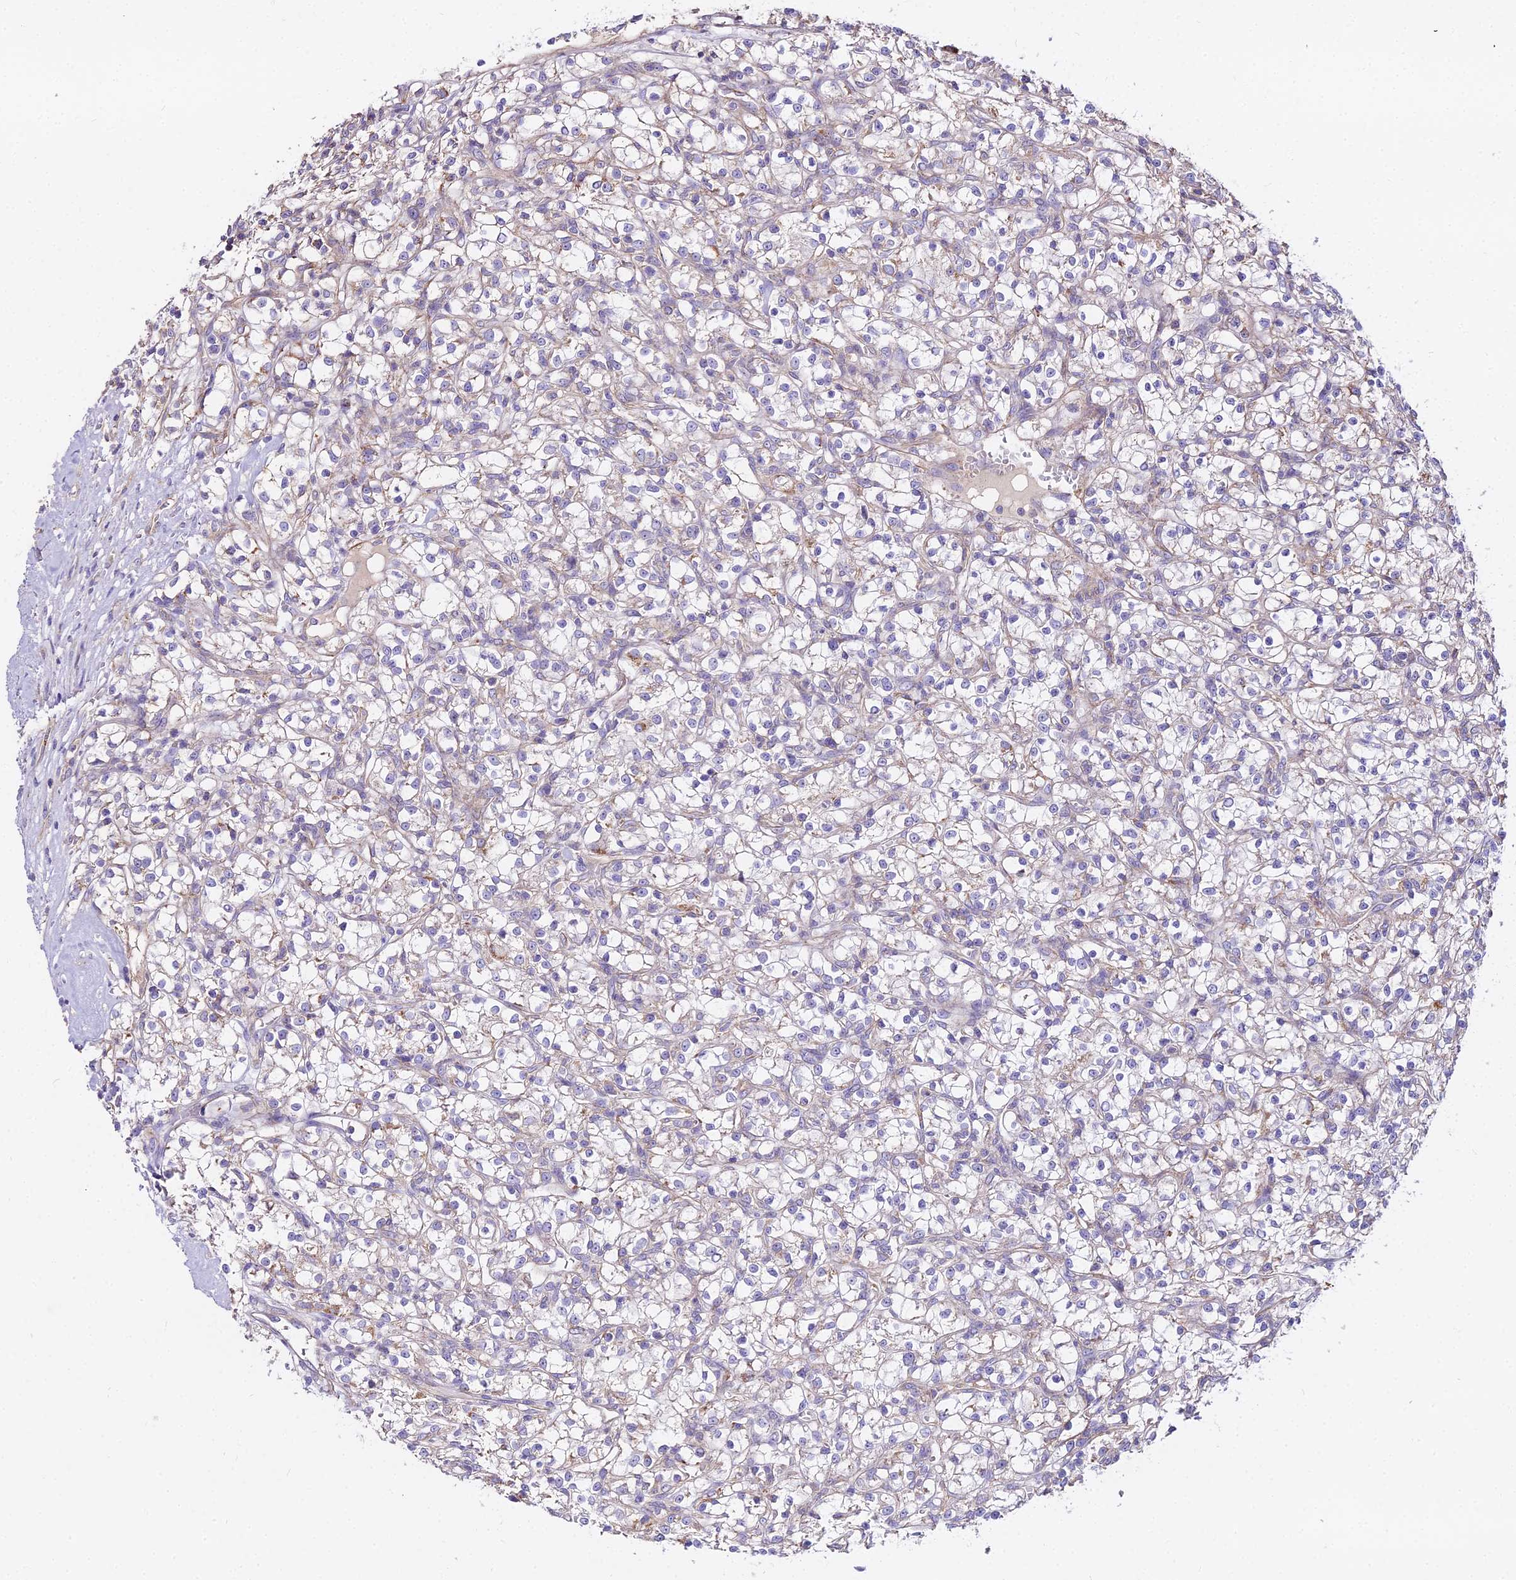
{"staining": {"intensity": "negative", "quantity": "none", "location": "none"}, "tissue": "renal cancer", "cell_type": "Tumor cells", "image_type": "cancer", "snomed": [{"axis": "morphology", "description": "Adenocarcinoma, NOS"}, {"axis": "topography", "description": "Kidney"}], "caption": "High magnification brightfield microscopy of renal adenocarcinoma stained with DAB (3,3'-diaminobenzidine) (brown) and counterstained with hematoxylin (blue): tumor cells show no significant positivity. (IHC, brightfield microscopy, high magnification).", "gene": "GLYAT", "patient": {"sex": "female", "age": 59}}